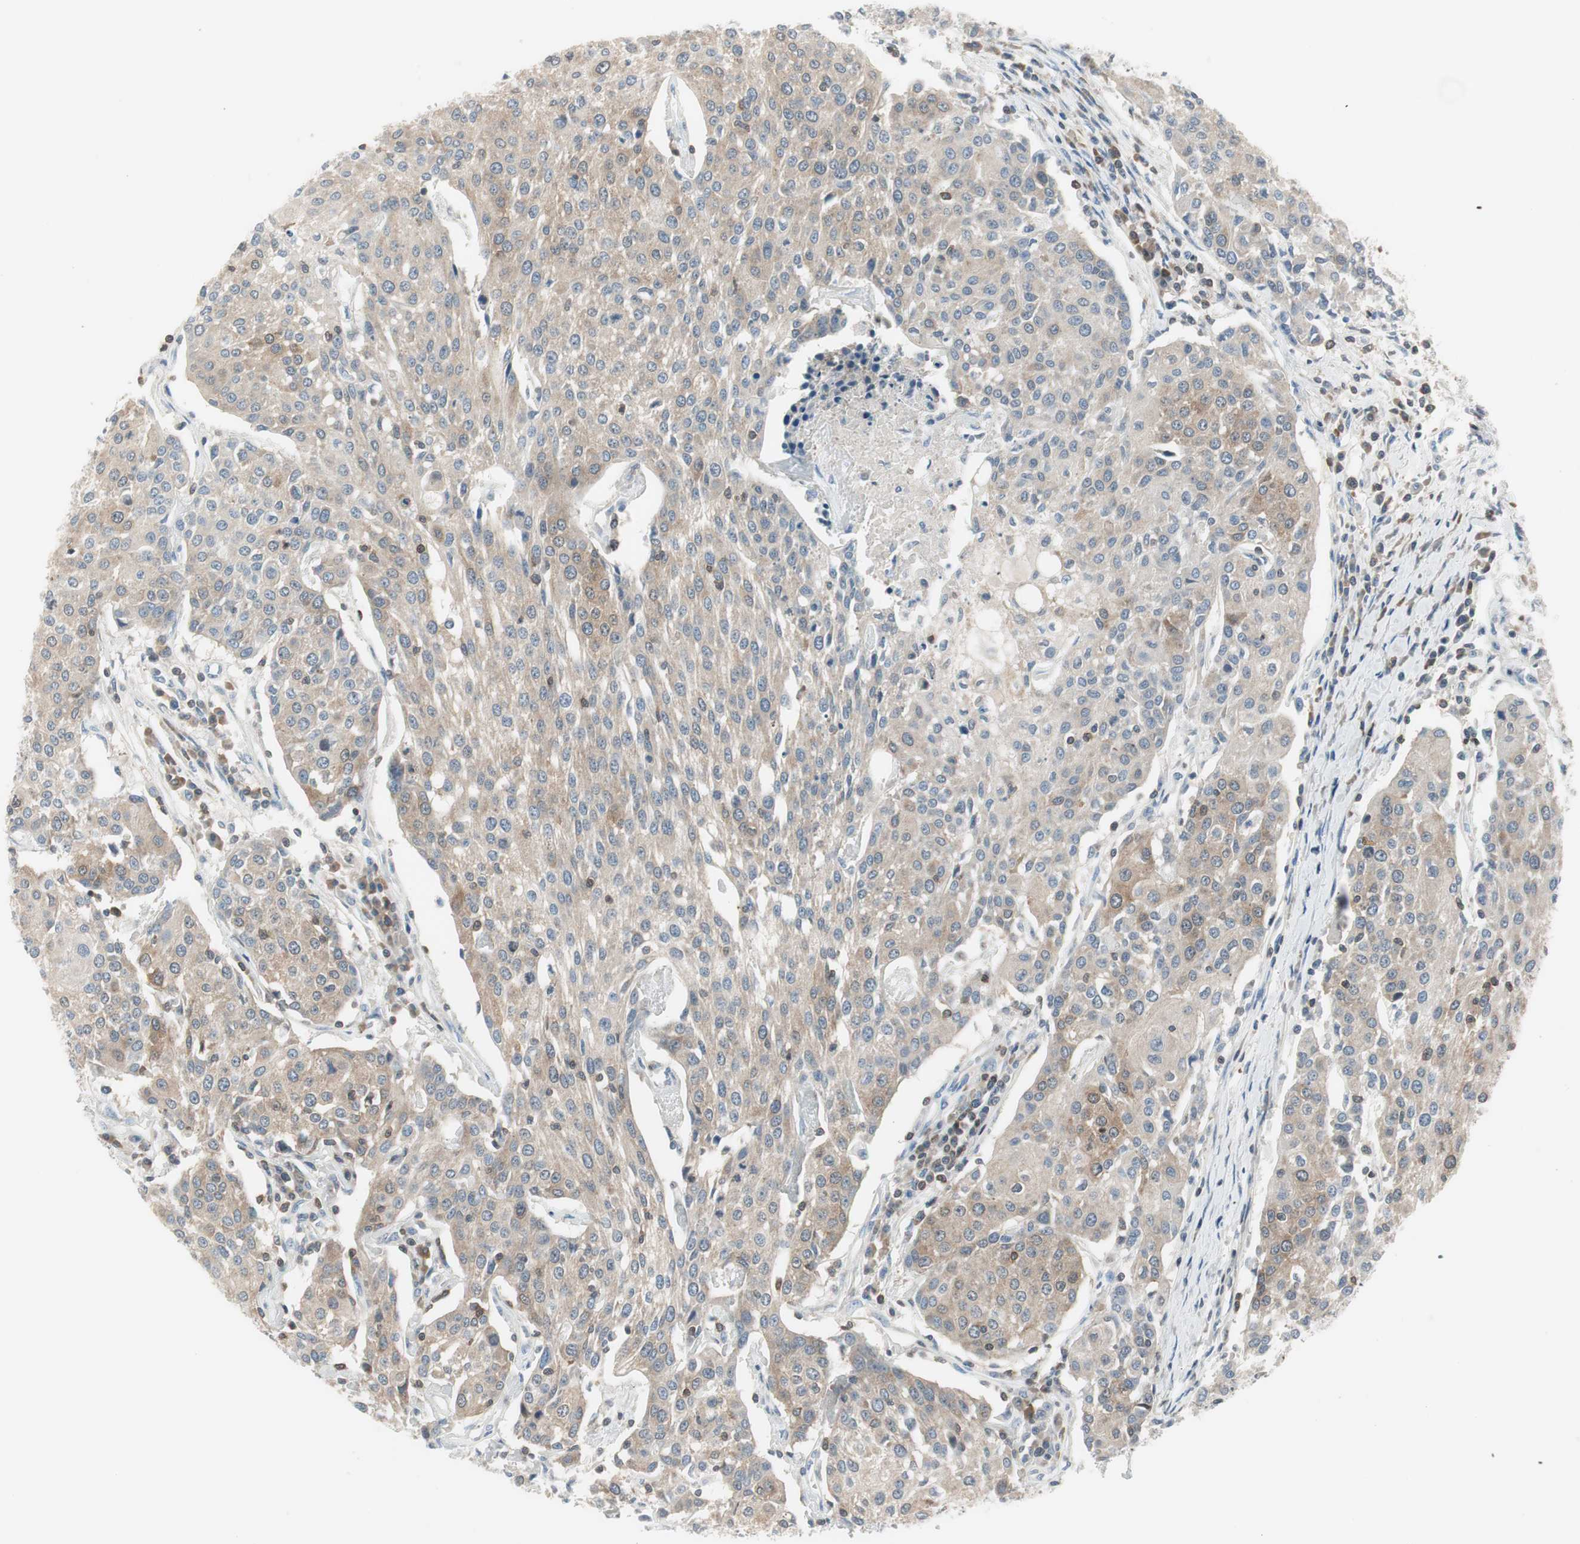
{"staining": {"intensity": "weak", "quantity": ">75%", "location": "cytoplasmic/membranous"}, "tissue": "urothelial cancer", "cell_type": "Tumor cells", "image_type": "cancer", "snomed": [{"axis": "morphology", "description": "Urothelial carcinoma, High grade"}, {"axis": "topography", "description": "Urinary bladder"}], "caption": "Human high-grade urothelial carcinoma stained with a protein marker reveals weak staining in tumor cells.", "gene": "SLC9A3R1", "patient": {"sex": "female", "age": 85}}